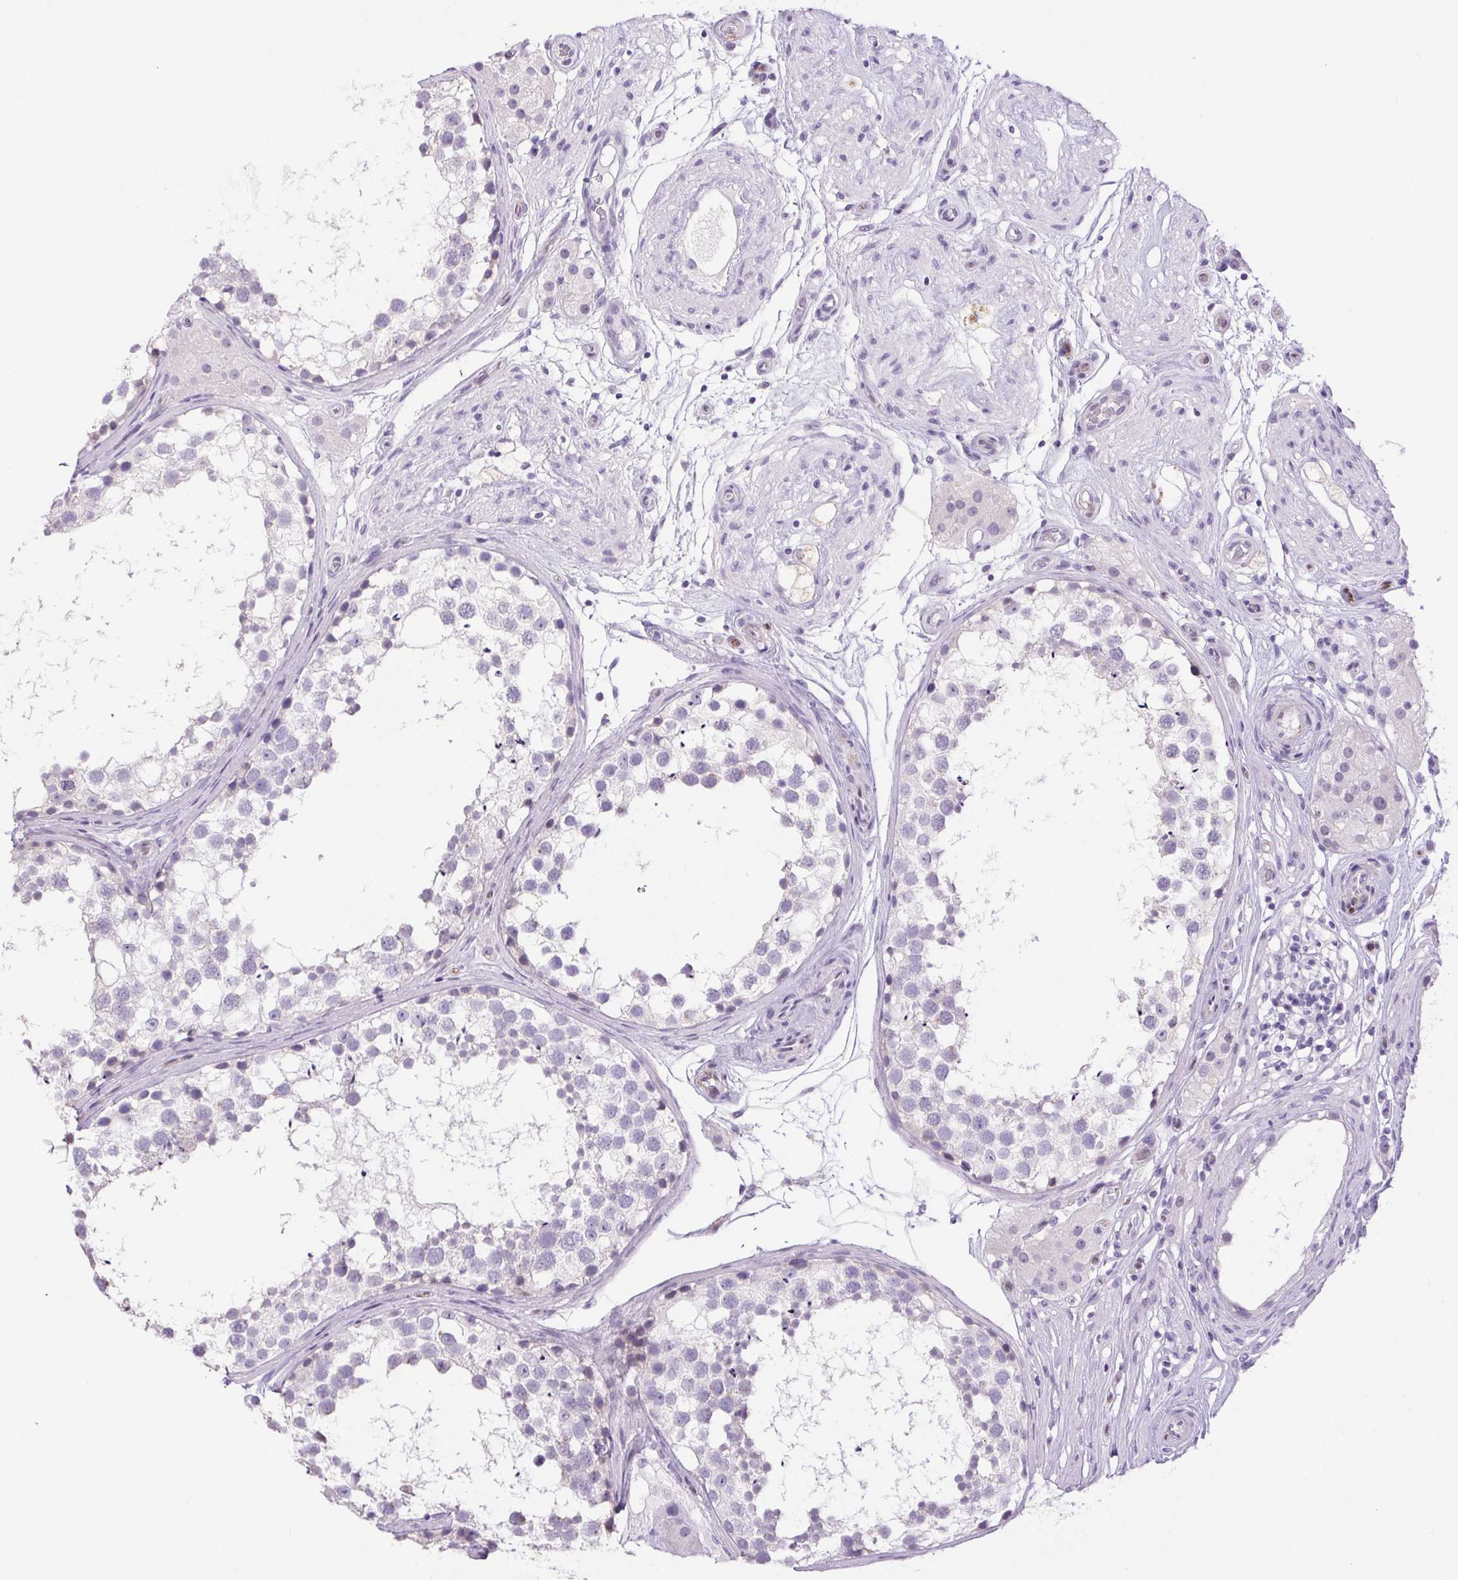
{"staining": {"intensity": "negative", "quantity": "none", "location": "none"}, "tissue": "testis", "cell_type": "Cells in seminiferous ducts", "image_type": "normal", "snomed": [{"axis": "morphology", "description": "Normal tissue, NOS"}, {"axis": "morphology", "description": "Seminoma, NOS"}, {"axis": "topography", "description": "Testis"}], "caption": "Cells in seminiferous ducts are negative for protein expression in benign human testis. Nuclei are stained in blue.", "gene": "ERP27", "patient": {"sex": "male", "age": 65}}